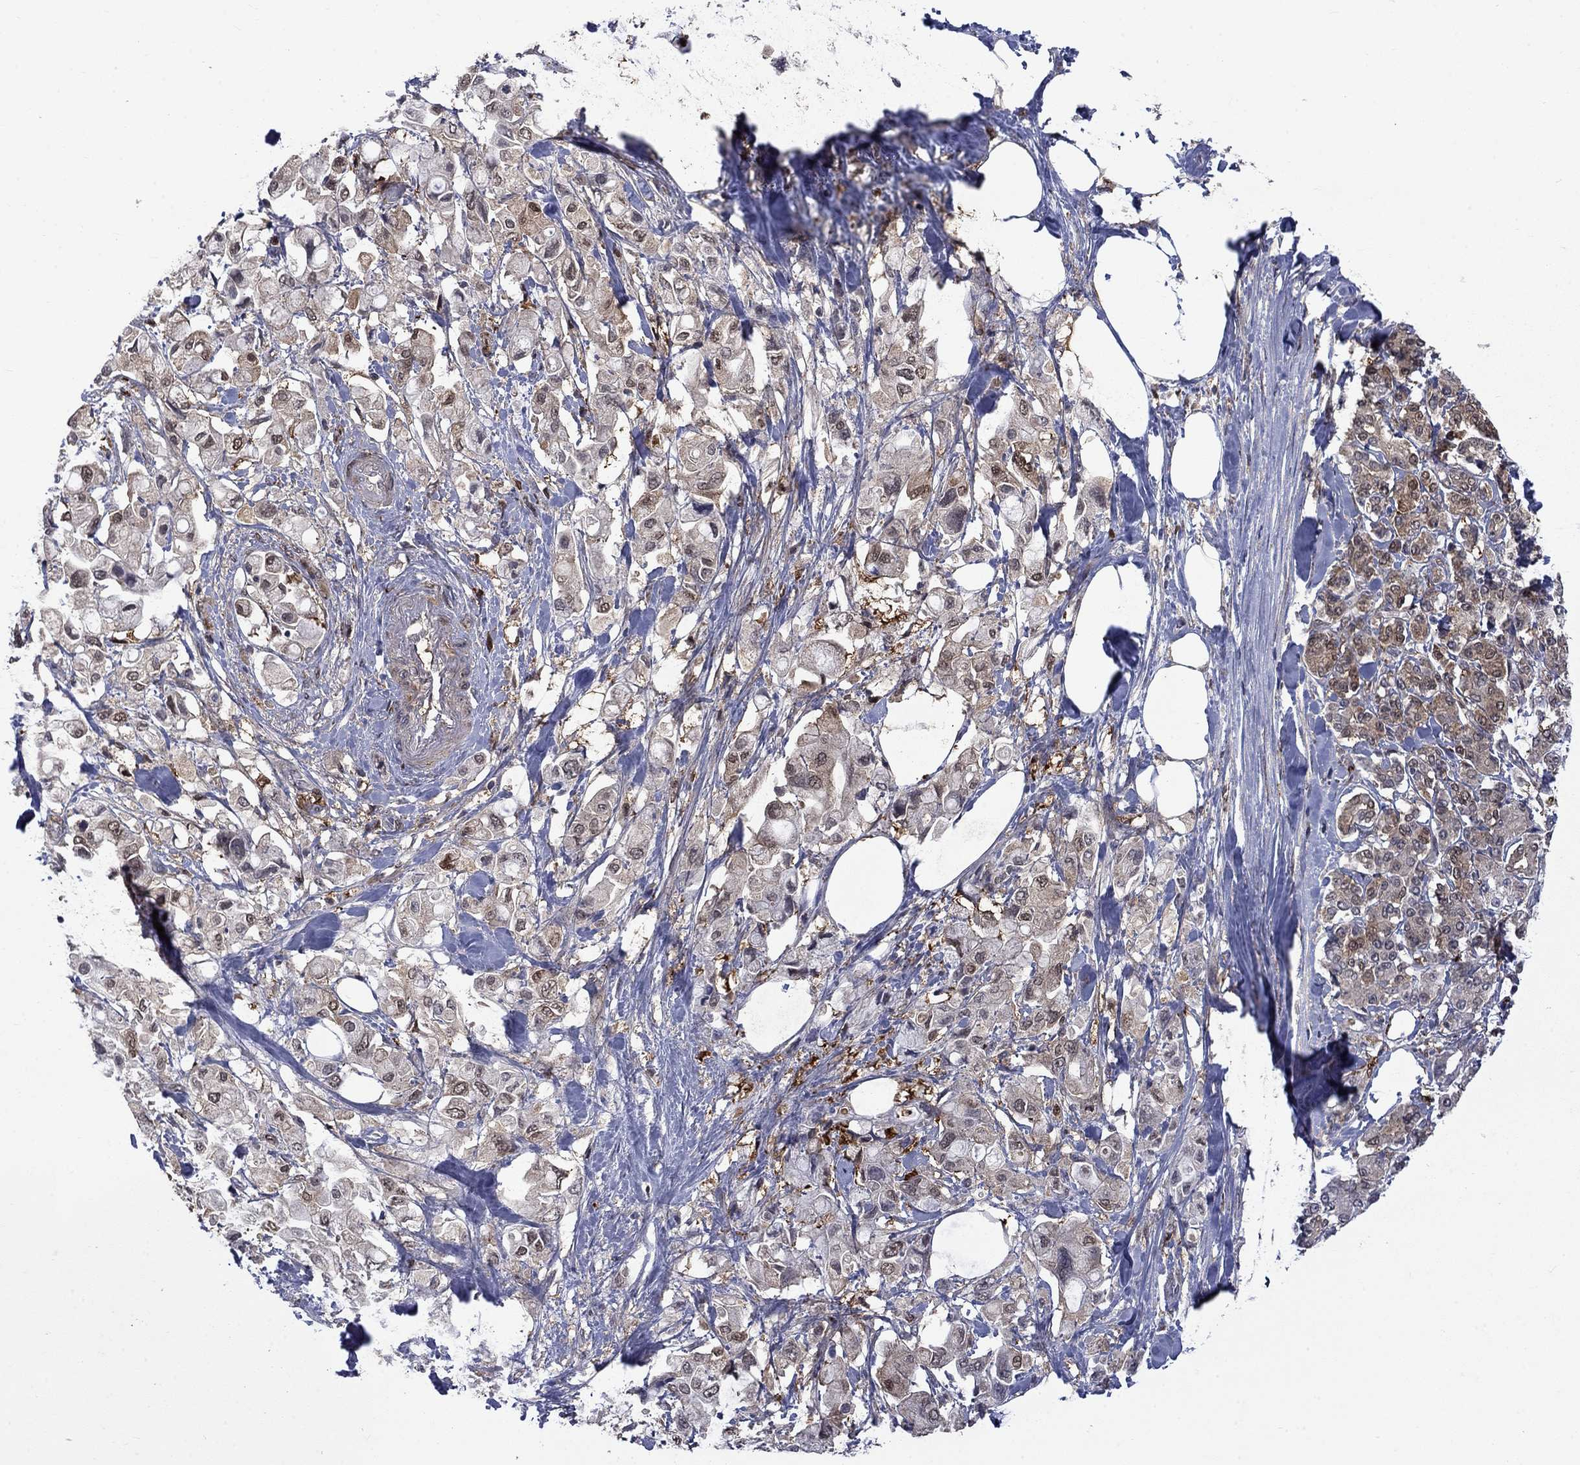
{"staining": {"intensity": "weak", "quantity": ">75%", "location": "cytoplasmic/membranous"}, "tissue": "pancreatic cancer", "cell_type": "Tumor cells", "image_type": "cancer", "snomed": [{"axis": "morphology", "description": "Adenocarcinoma, NOS"}, {"axis": "topography", "description": "Pancreas"}], "caption": "Immunohistochemistry (DAB (3,3'-diaminobenzidine)) staining of pancreatic cancer (adenocarcinoma) demonstrates weak cytoplasmic/membranous protein positivity in about >75% of tumor cells.", "gene": "CBR1", "patient": {"sex": "female", "age": 56}}